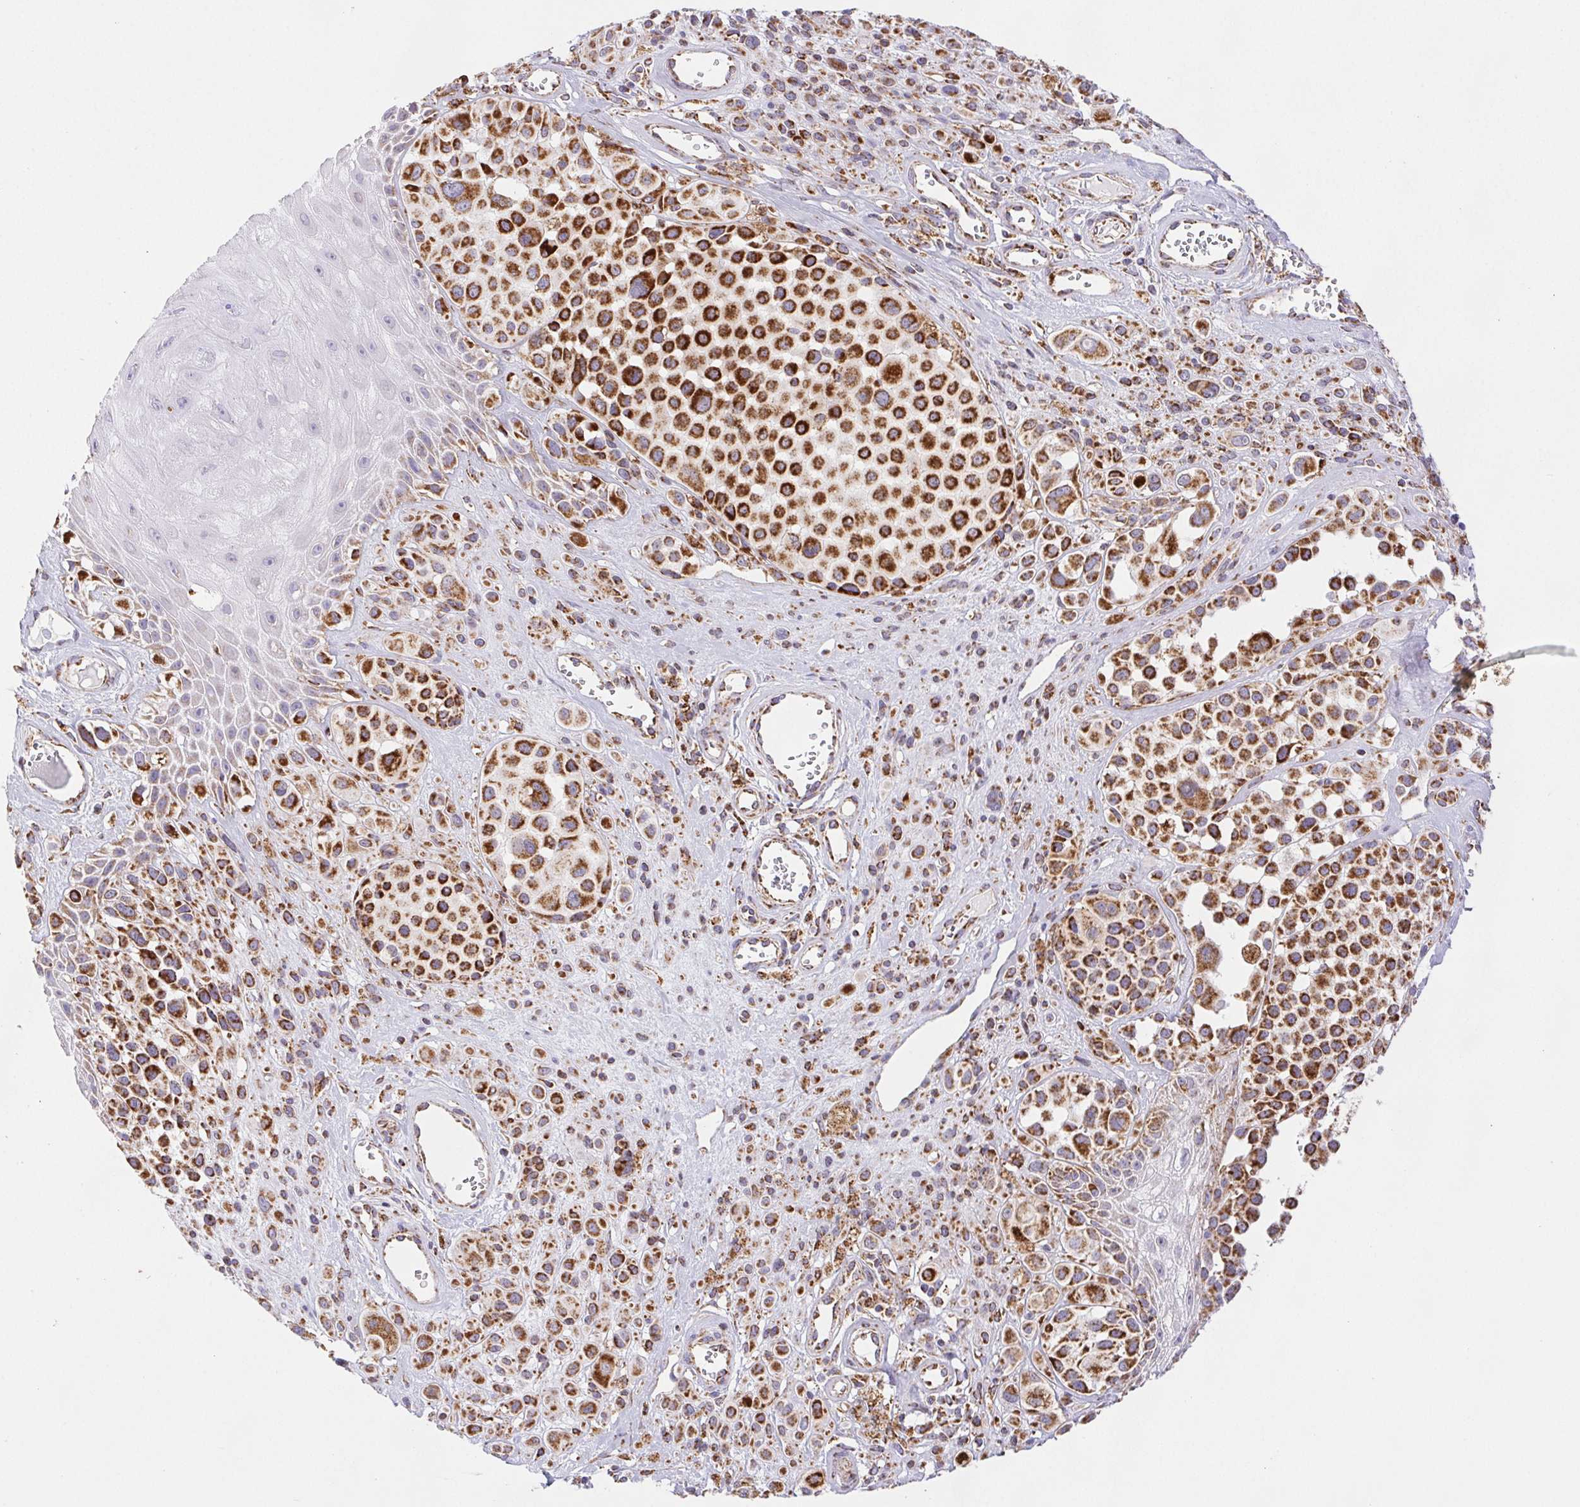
{"staining": {"intensity": "strong", "quantity": ">75%", "location": "cytoplasmic/membranous"}, "tissue": "melanoma", "cell_type": "Tumor cells", "image_type": "cancer", "snomed": [{"axis": "morphology", "description": "Malignant melanoma, NOS"}, {"axis": "topography", "description": "Skin"}], "caption": "Immunohistochemistry histopathology image of human melanoma stained for a protein (brown), which shows high levels of strong cytoplasmic/membranous expression in approximately >75% of tumor cells.", "gene": "NIPSNAP2", "patient": {"sex": "male", "age": 77}}